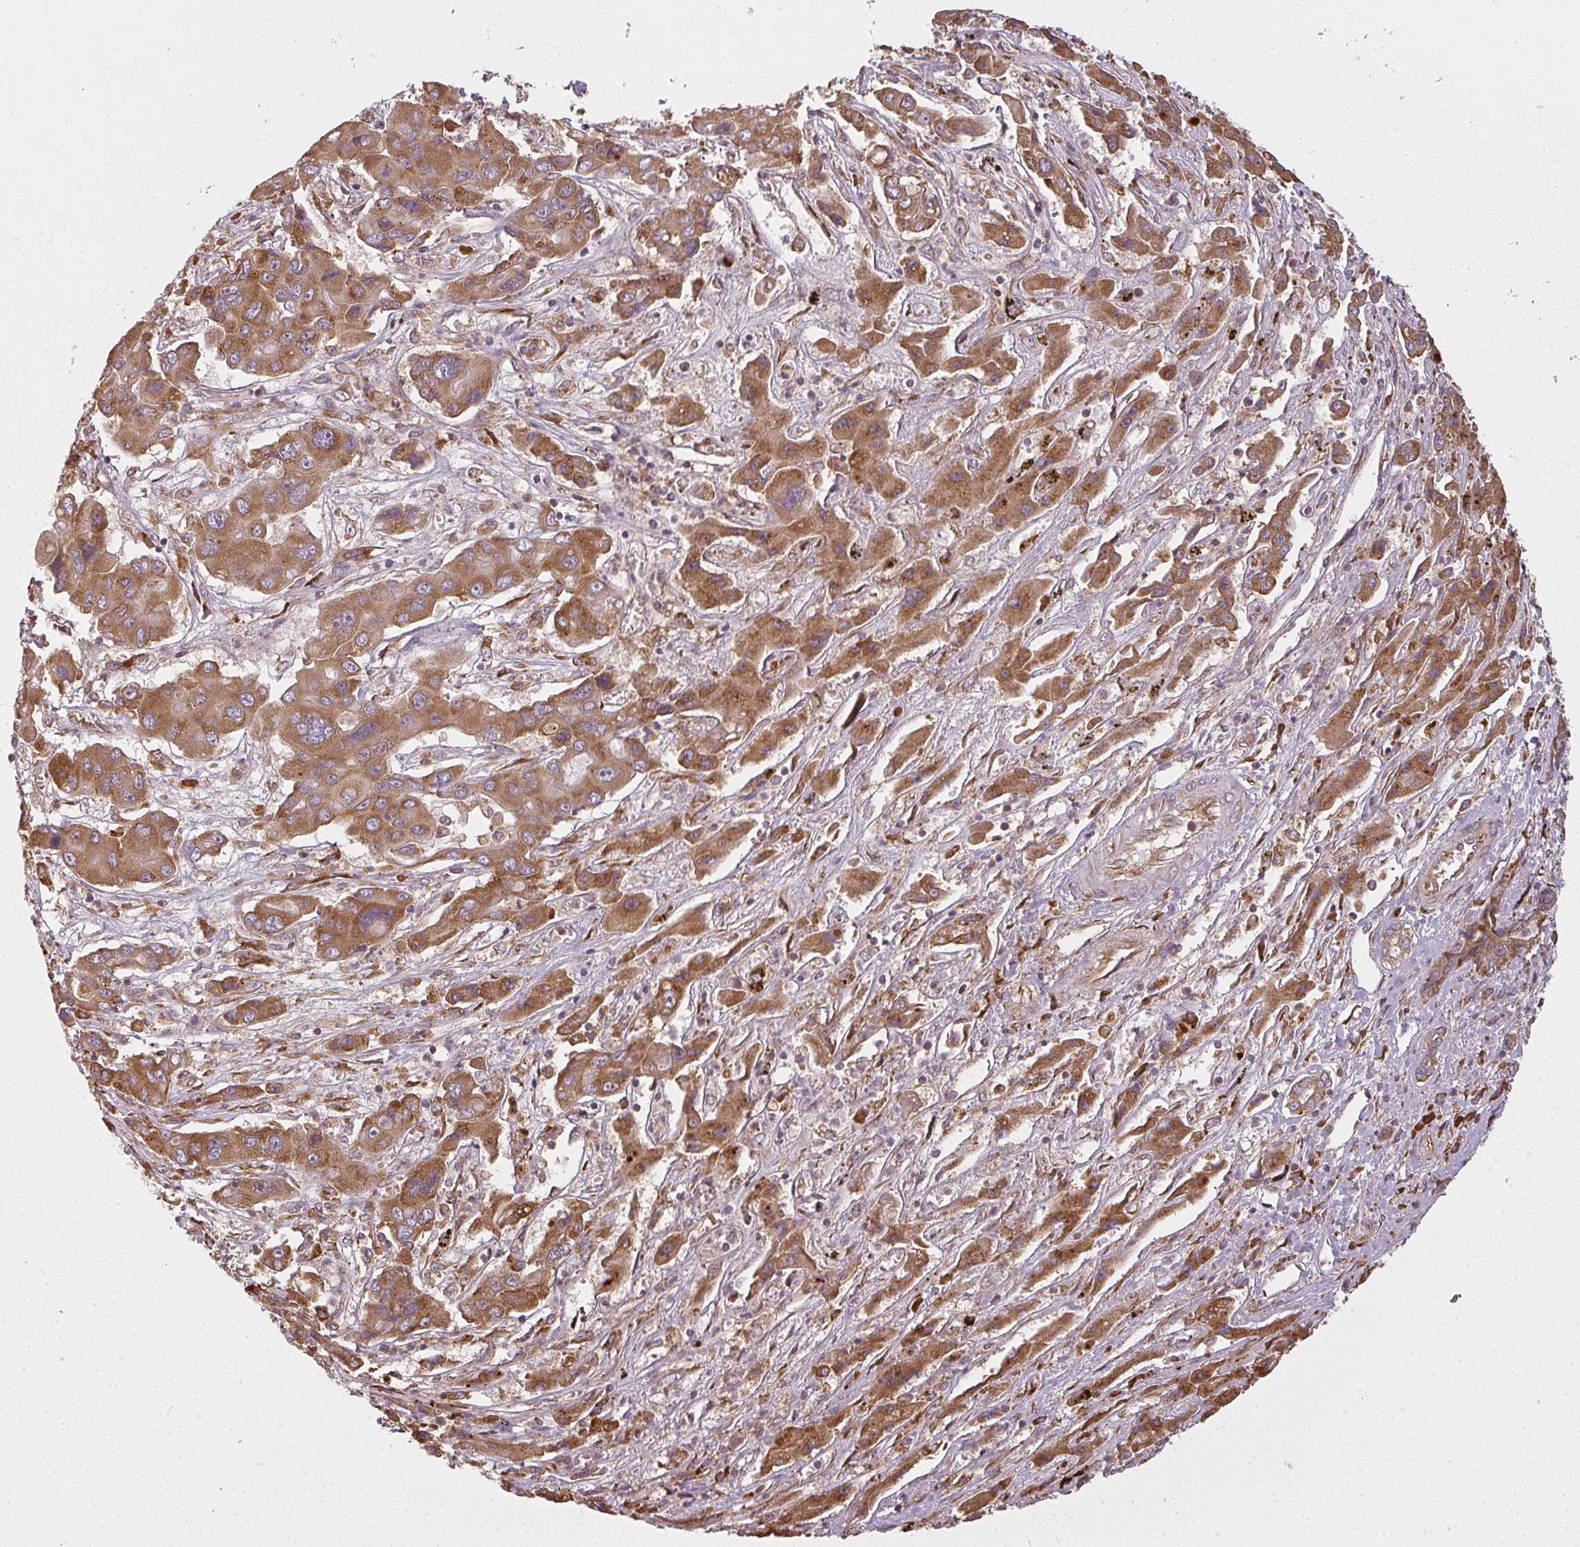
{"staining": {"intensity": "strong", "quantity": ">75%", "location": "cytoplasmic/membranous"}, "tissue": "liver cancer", "cell_type": "Tumor cells", "image_type": "cancer", "snomed": [{"axis": "morphology", "description": "Cholangiocarcinoma"}, {"axis": "topography", "description": "Liver"}], "caption": "This is an image of immunohistochemistry staining of liver cancer (cholangiocarcinoma), which shows strong positivity in the cytoplasmic/membranous of tumor cells.", "gene": "RPL24", "patient": {"sex": "male", "age": 67}}